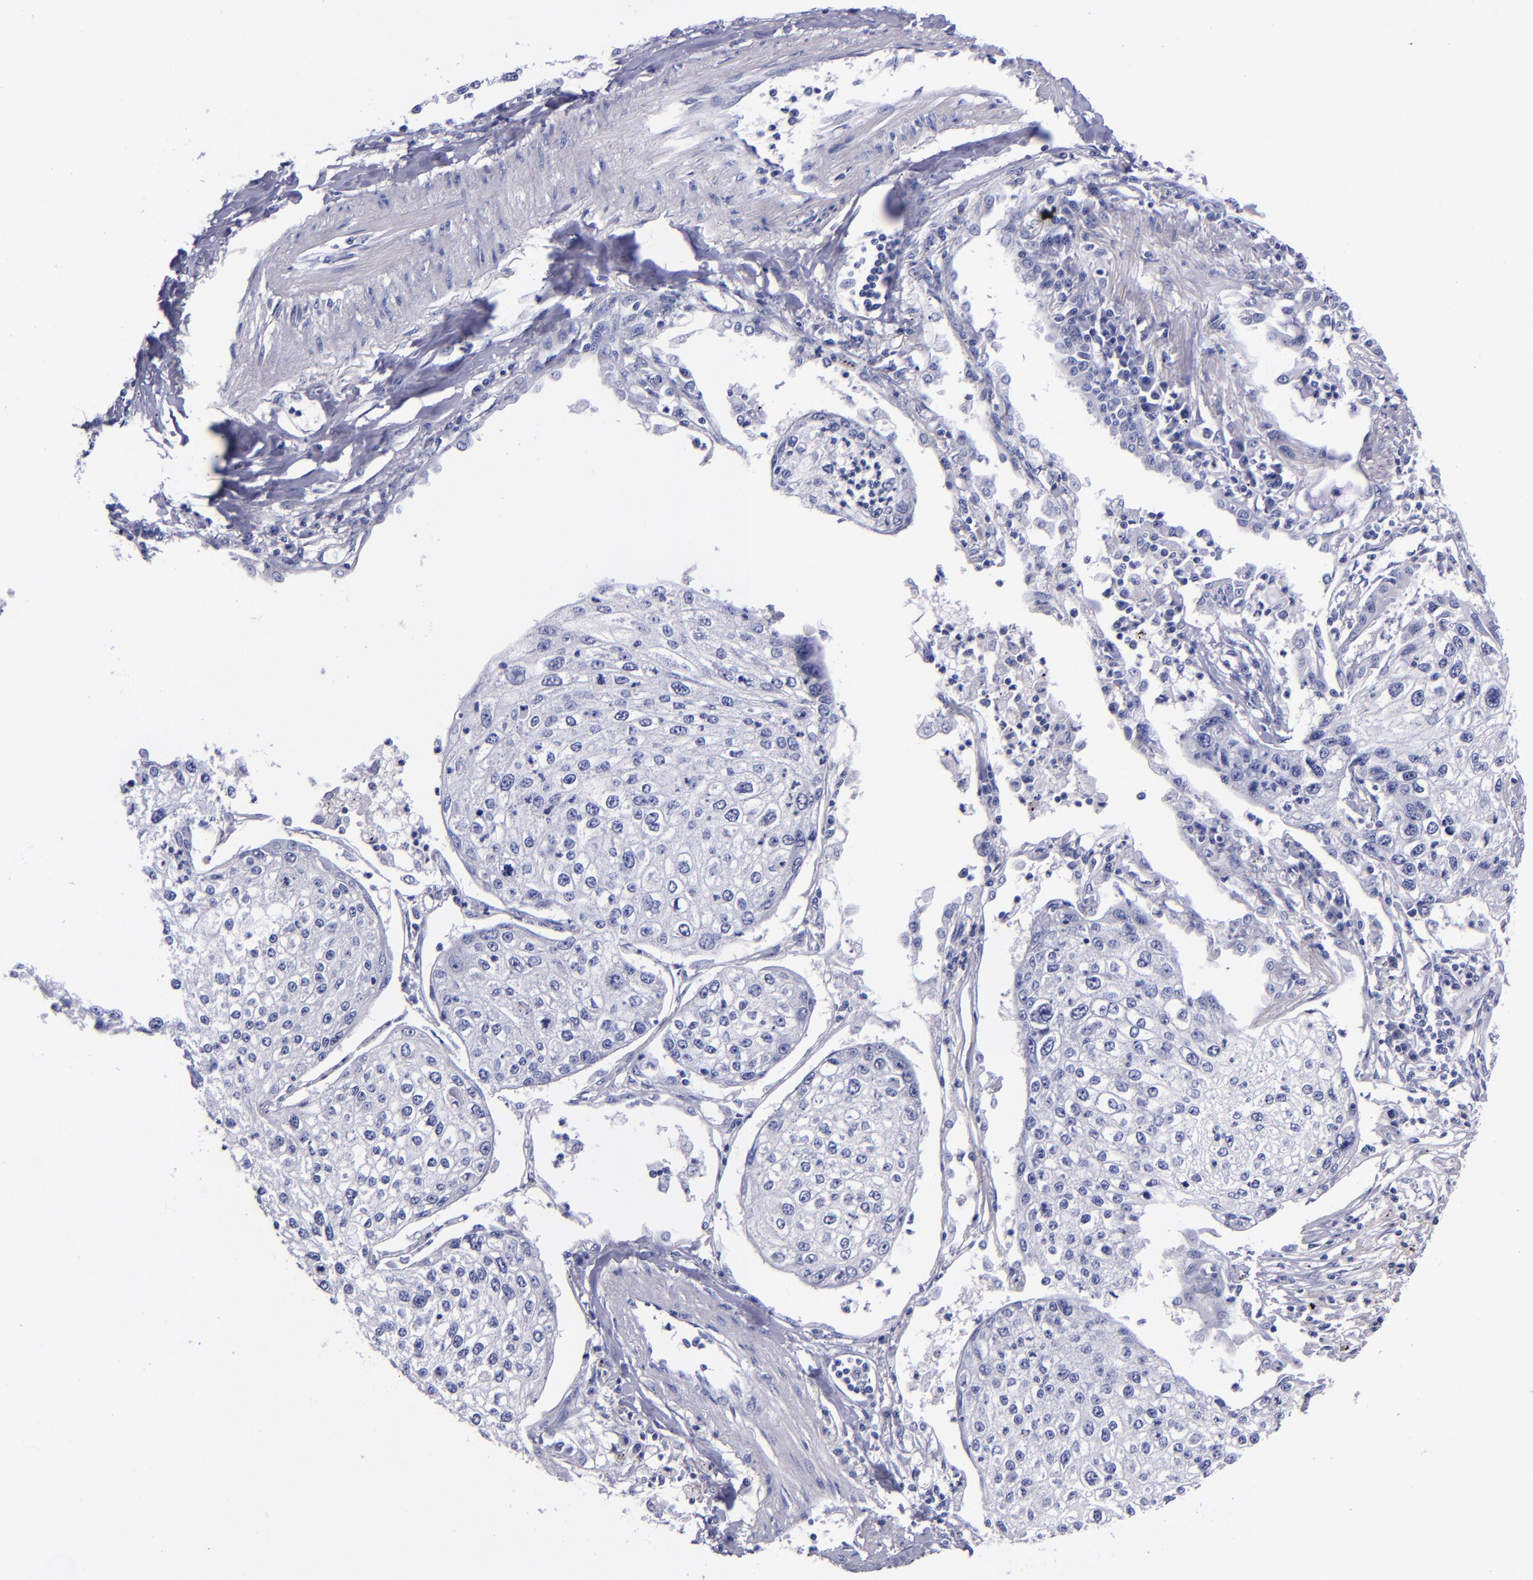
{"staining": {"intensity": "negative", "quantity": "none", "location": "none"}, "tissue": "lung cancer", "cell_type": "Tumor cells", "image_type": "cancer", "snomed": [{"axis": "morphology", "description": "Squamous cell carcinoma, NOS"}, {"axis": "topography", "description": "Lung"}], "caption": "This is an IHC image of squamous cell carcinoma (lung). There is no positivity in tumor cells.", "gene": "SV2A", "patient": {"sex": "male", "age": 75}}